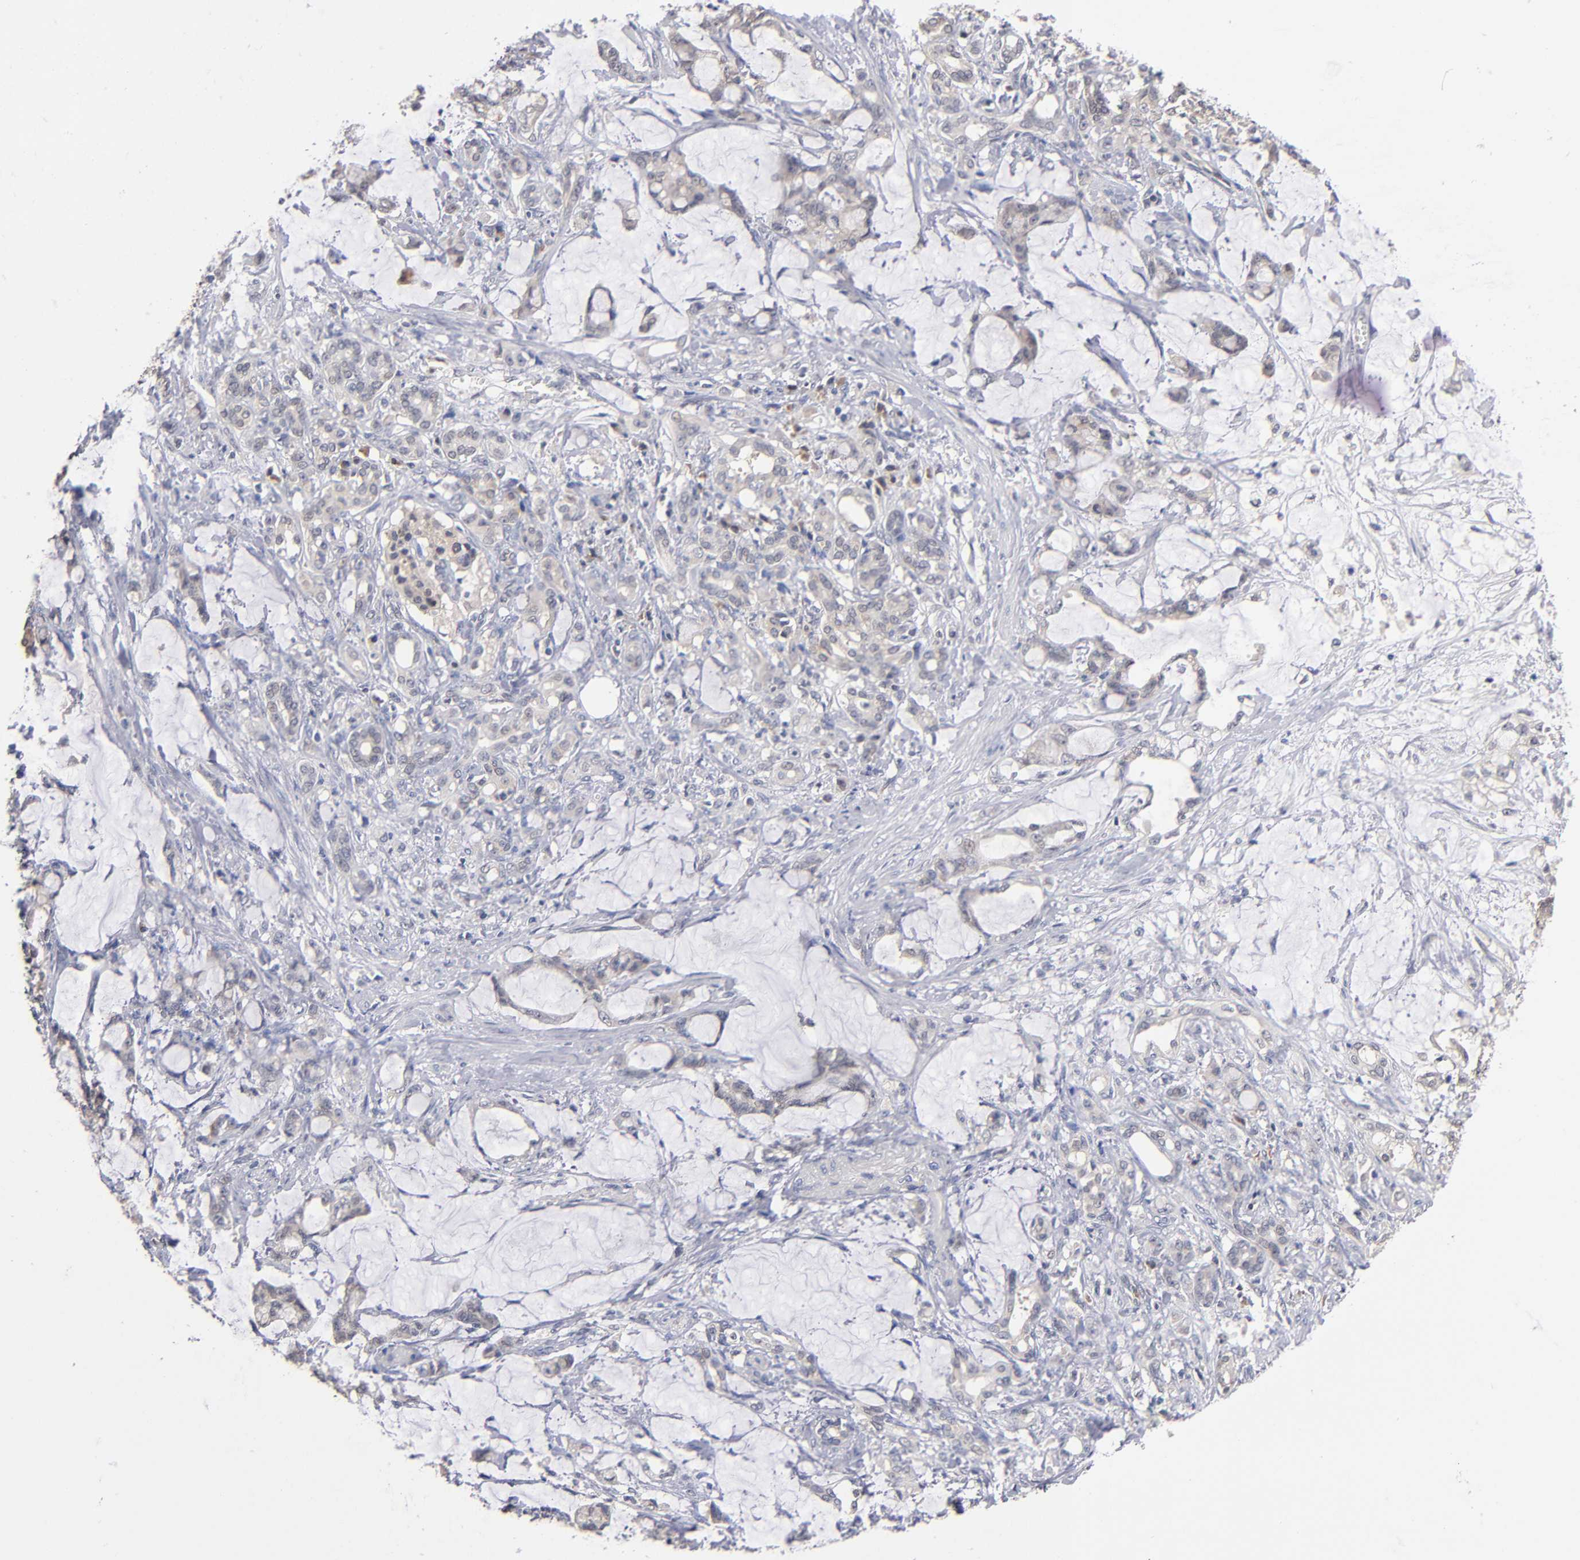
{"staining": {"intensity": "weak", "quantity": "25%-75%", "location": "cytoplasmic/membranous"}, "tissue": "pancreatic cancer", "cell_type": "Tumor cells", "image_type": "cancer", "snomed": [{"axis": "morphology", "description": "Adenocarcinoma, NOS"}, {"axis": "topography", "description": "Pancreas"}], "caption": "A brown stain highlights weak cytoplasmic/membranous expression of a protein in adenocarcinoma (pancreatic) tumor cells.", "gene": "ALG13", "patient": {"sex": "female", "age": 73}}